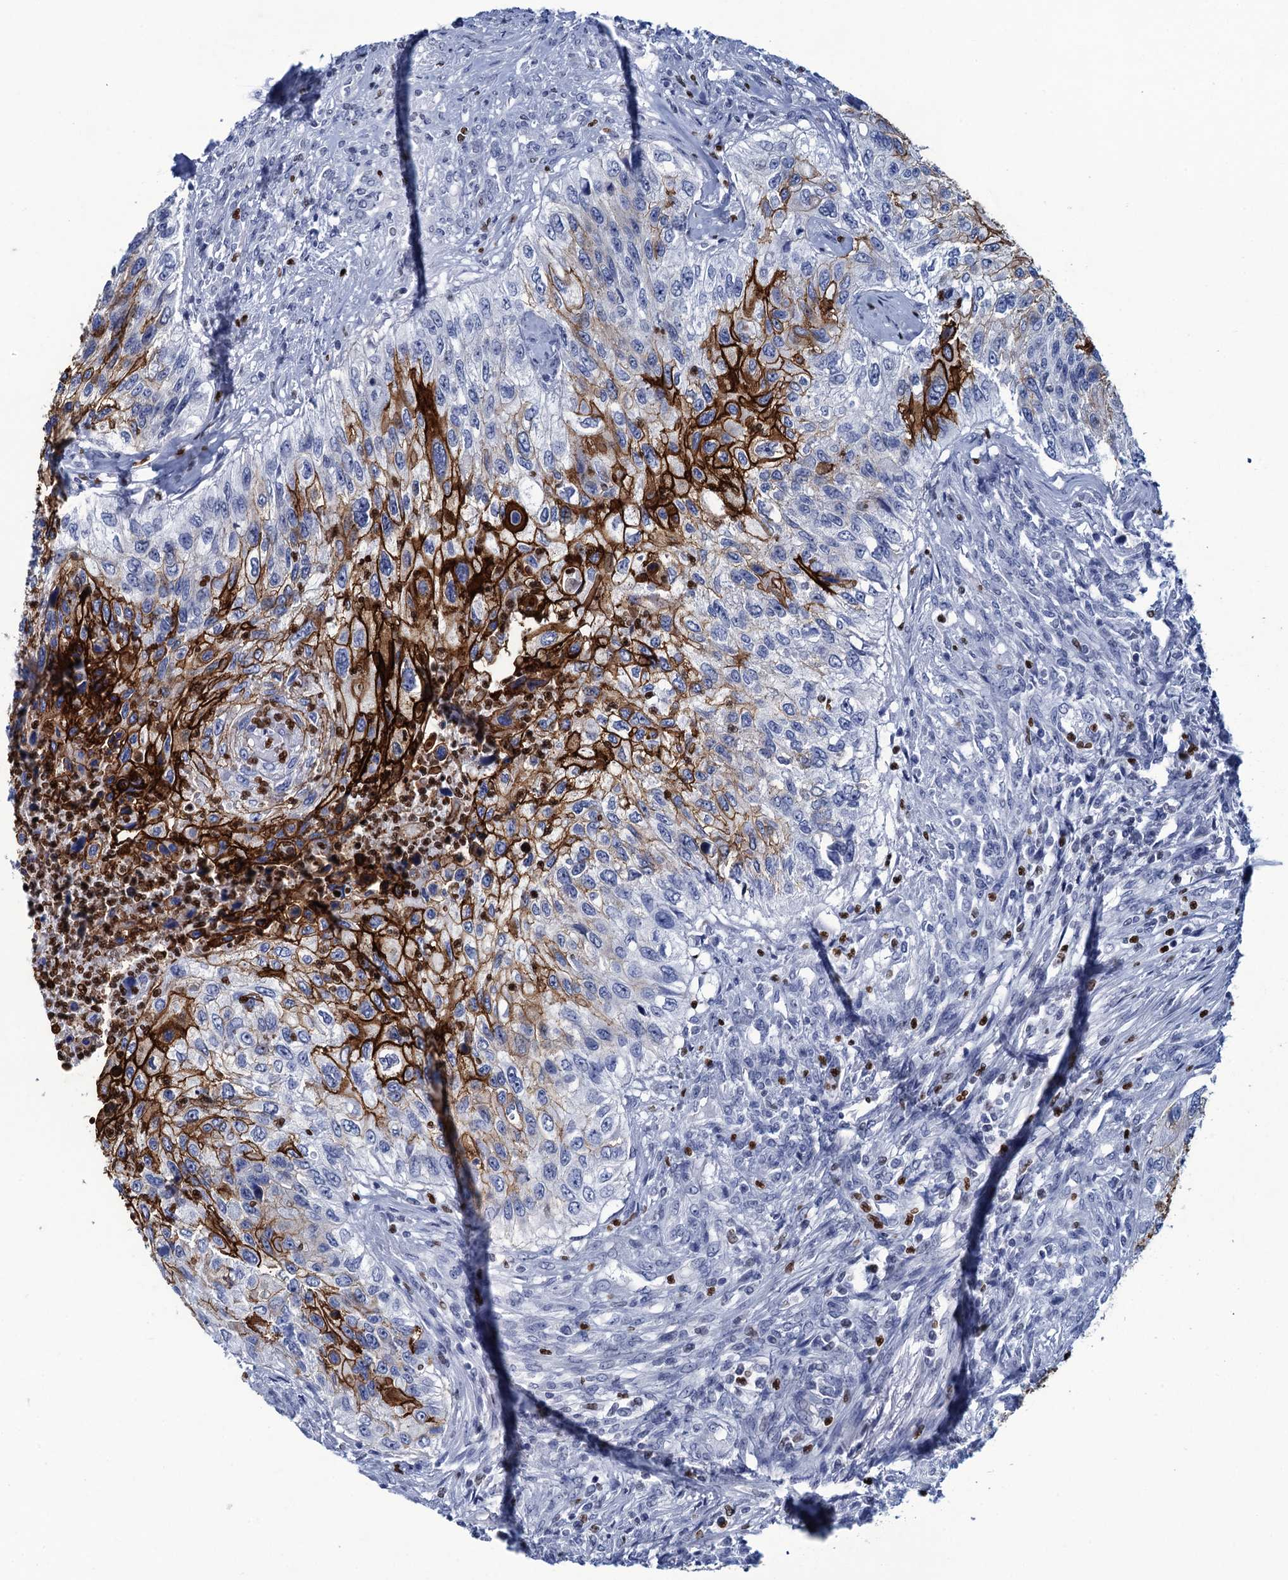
{"staining": {"intensity": "strong", "quantity": "<25%", "location": "cytoplasmic/membranous"}, "tissue": "urothelial cancer", "cell_type": "Tumor cells", "image_type": "cancer", "snomed": [{"axis": "morphology", "description": "Urothelial carcinoma, High grade"}, {"axis": "topography", "description": "Urinary bladder"}], "caption": "Immunohistochemical staining of human urothelial carcinoma (high-grade) demonstrates strong cytoplasmic/membranous protein staining in approximately <25% of tumor cells.", "gene": "RHCG", "patient": {"sex": "female", "age": 60}}